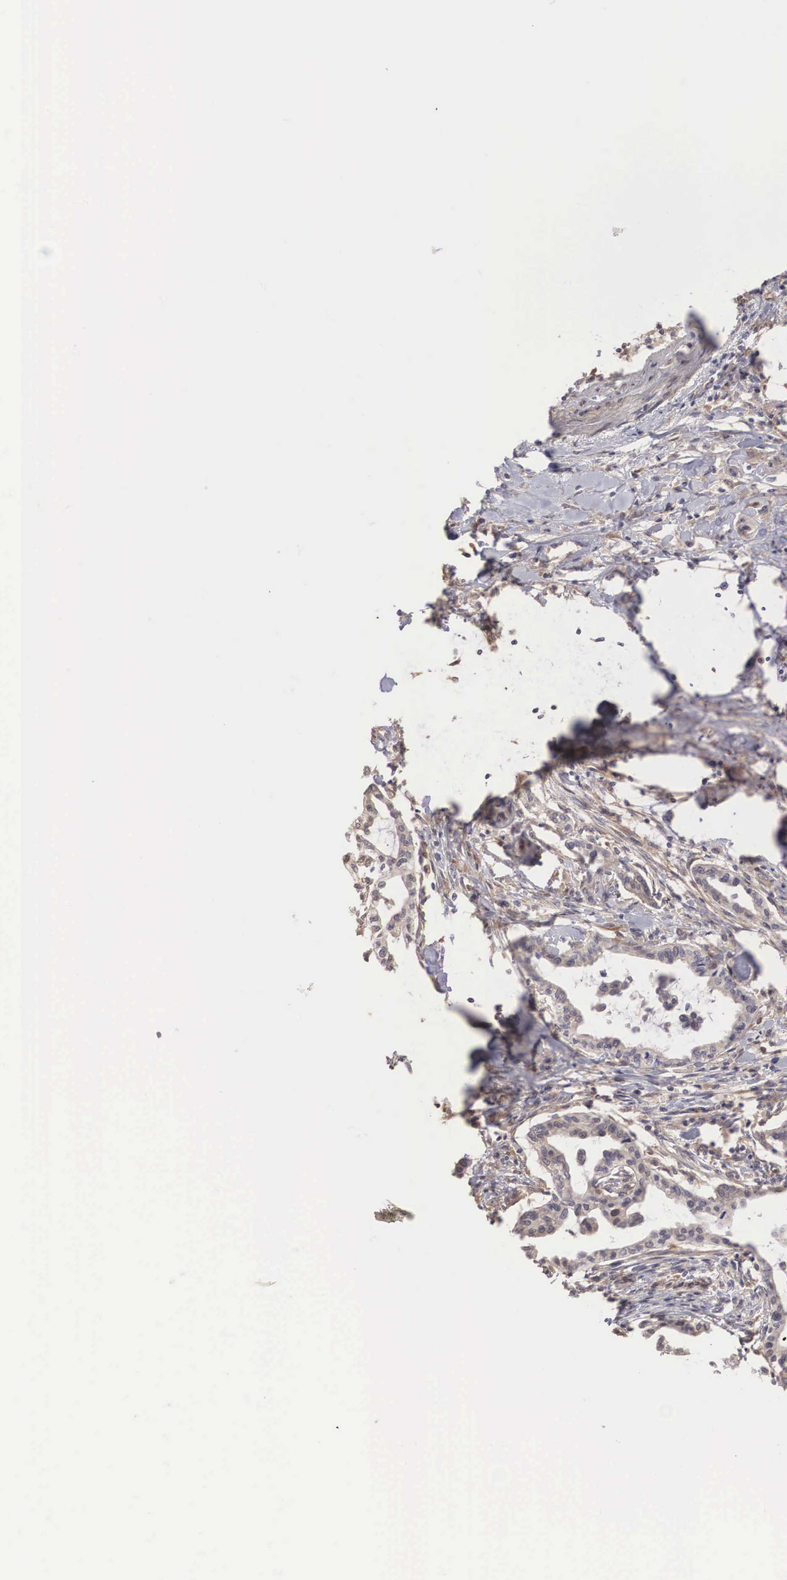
{"staining": {"intensity": "weak", "quantity": "25%-75%", "location": "cytoplasmic/membranous"}, "tissue": "pancreatic cancer", "cell_type": "Tumor cells", "image_type": "cancer", "snomed": [{"axis": "morphology", "description": "Adenocarcinoma, NOS"}, {"axis": "topography", "description": "Pancreas"}], "caption": "An image showing weak cytoplasmic/membranous expression in approximately 25%-75% of tumor cells in adenocarcinoma (pancreatic), as visualized by brown immunohistochemical staining.", "gene": "DNAJB7", "patient": {"sex": "female", "age": 64}}